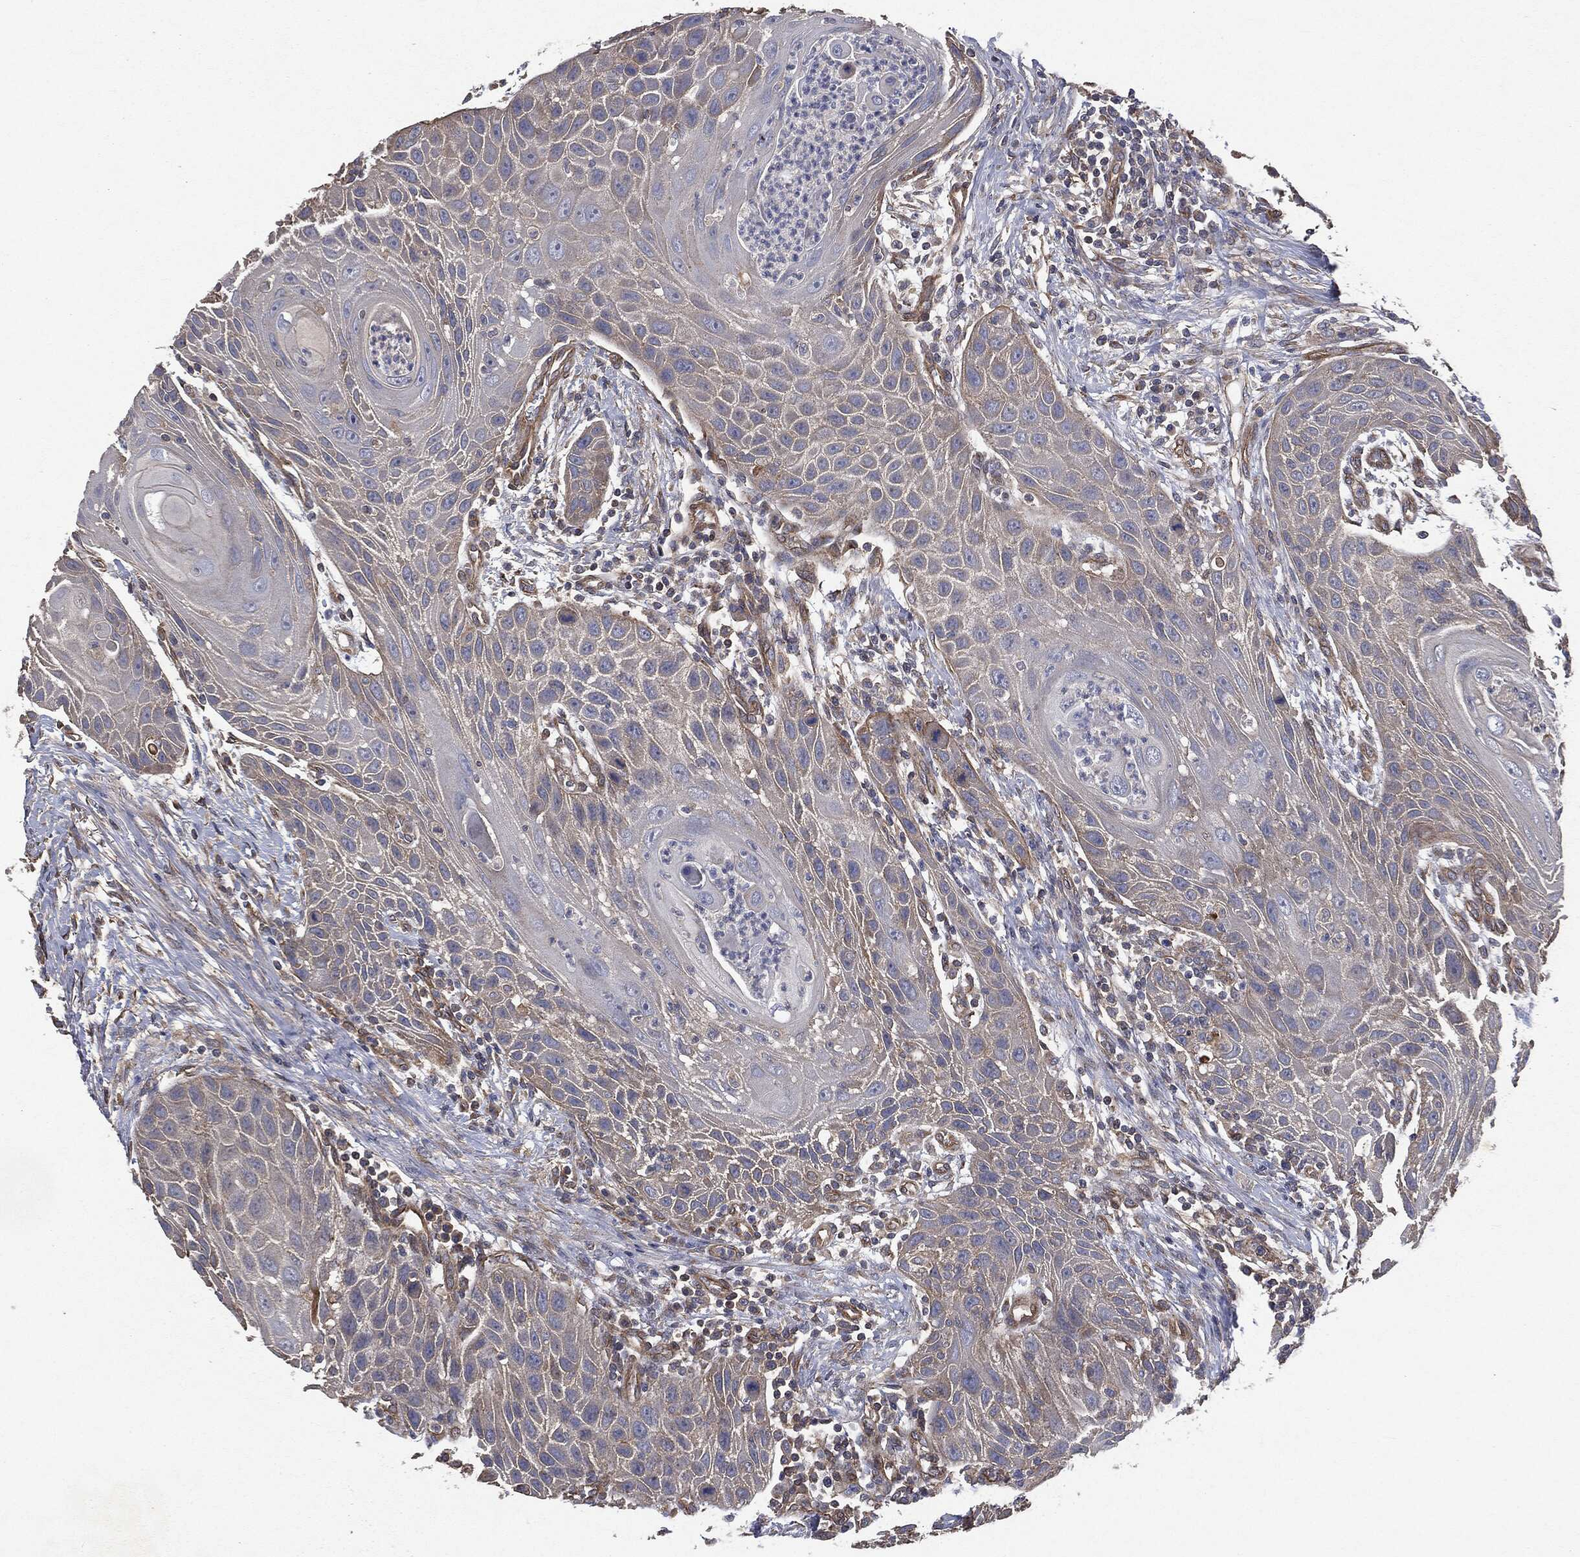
{"staining": {"intensity": "weak", "quantity": "25%-75%", "location": "cytoplasmic/membranous"}, "tissue": "head and neck cancer", "cell_type": "Tumor cells", "image_type": "cancer", "snomed": [{"axis": "morphology", "description": "Squamous cell carcinoma, NOS"}, {"axis": "topography", "description": "Head-Neck"}], "caption": "This image exhibits IHC staining of human head and neck squamous cell carcinoma, with low weak cytoplasmic/membranous staining in about 25%-75% of tumor cells.", "gene": "EPS15L1", "patient": {"sex": "male", "age": 69}}